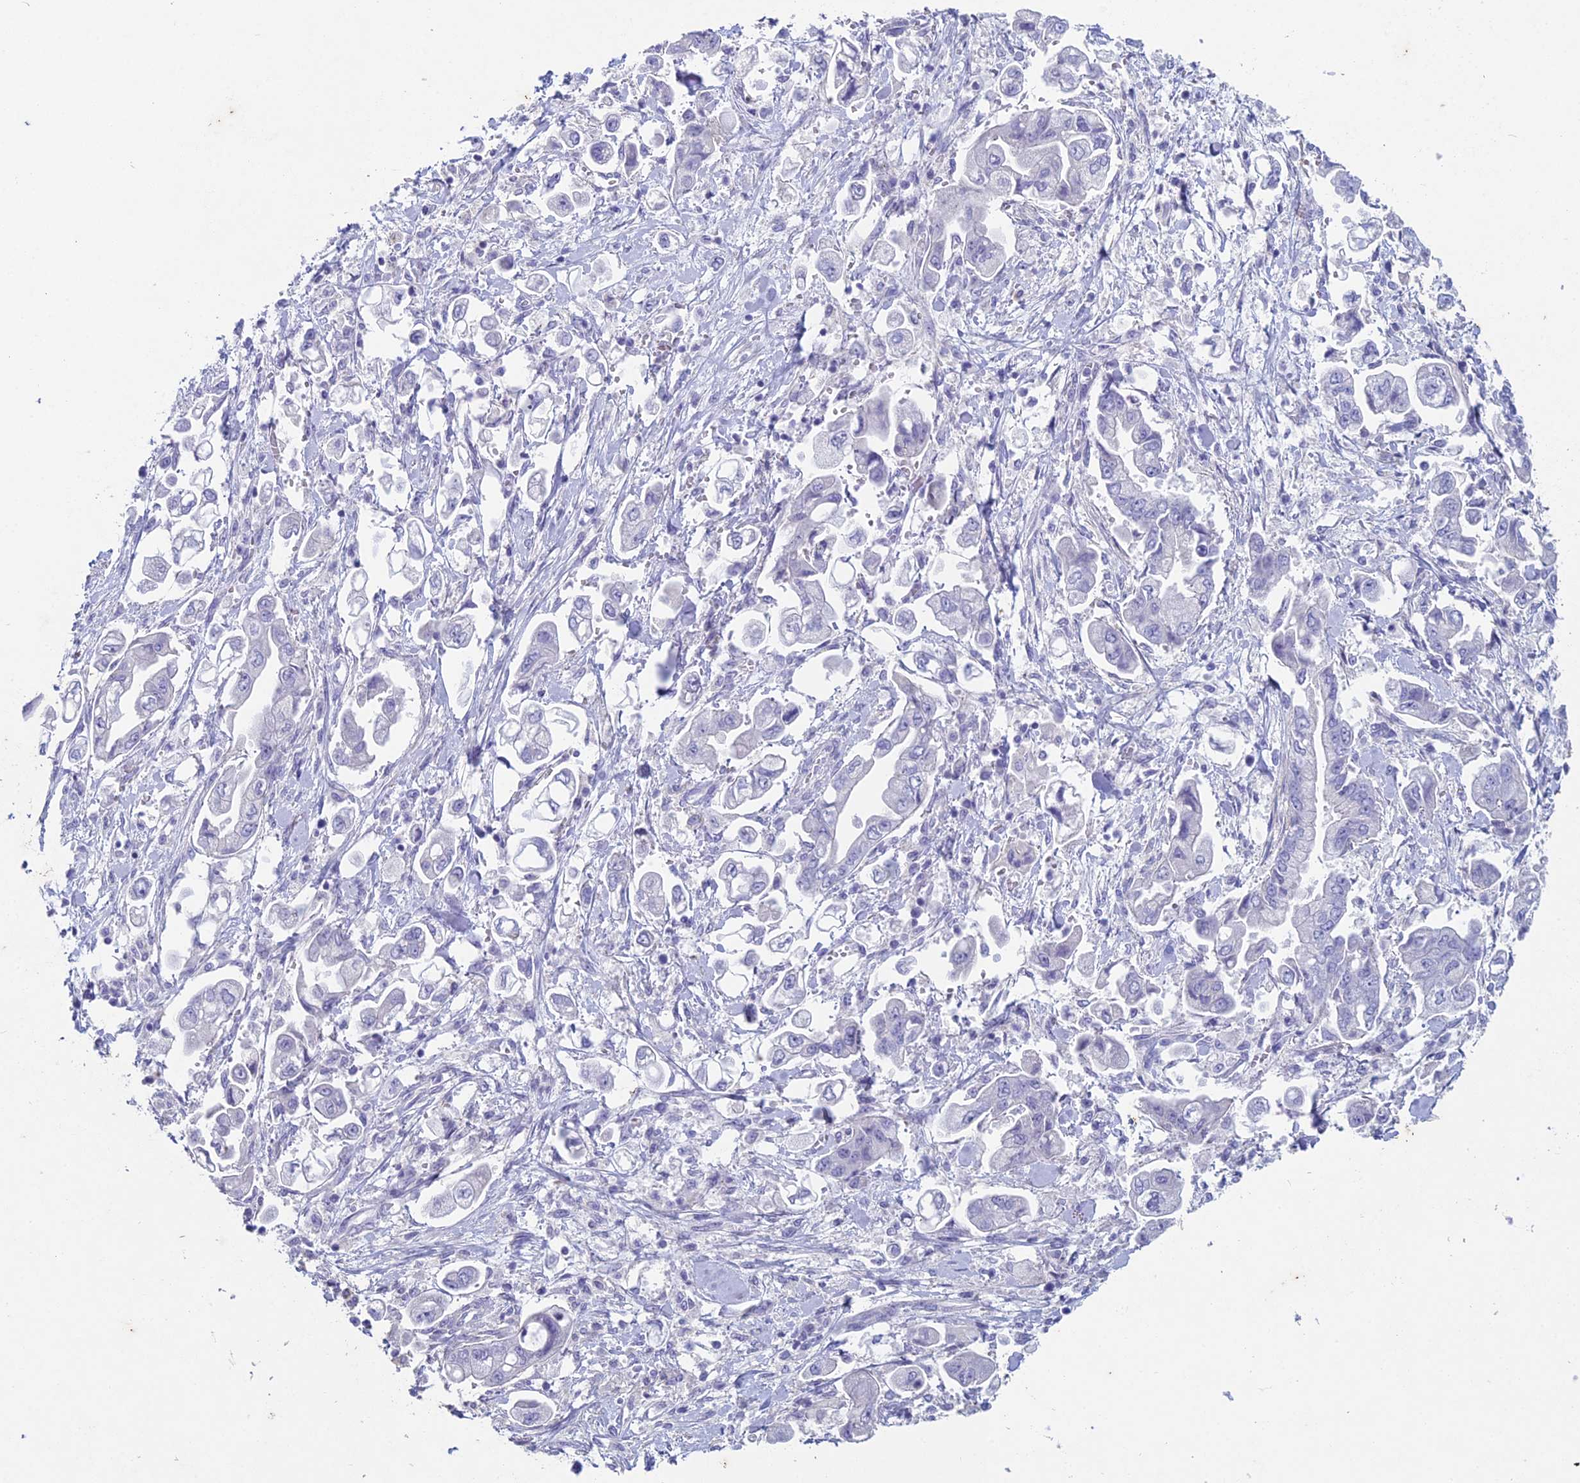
{"staining": {"intensity": "negative", "quantity": "none", "location": "none"}, "tissue": "stomach cancer", "cell_type": "Tumor cells", "image_type": "cancer", "snomed": [{"axis": "morphology", "description": "Adenocarcinoma, NOS"}, {"axis": "topography", "description": "Stomach"}], "caption": "High power microscopy histopathology image of an immunohistochemistry (IHC) image of stomach cancer (adenocarcinoma), revealing no significant staining in tumor cells. (Immunohistochemistry (ihc), brightfield microscopy, high magnification).", "gene": "NCAM1", "patient": {"sex": "male", "age": 62}}